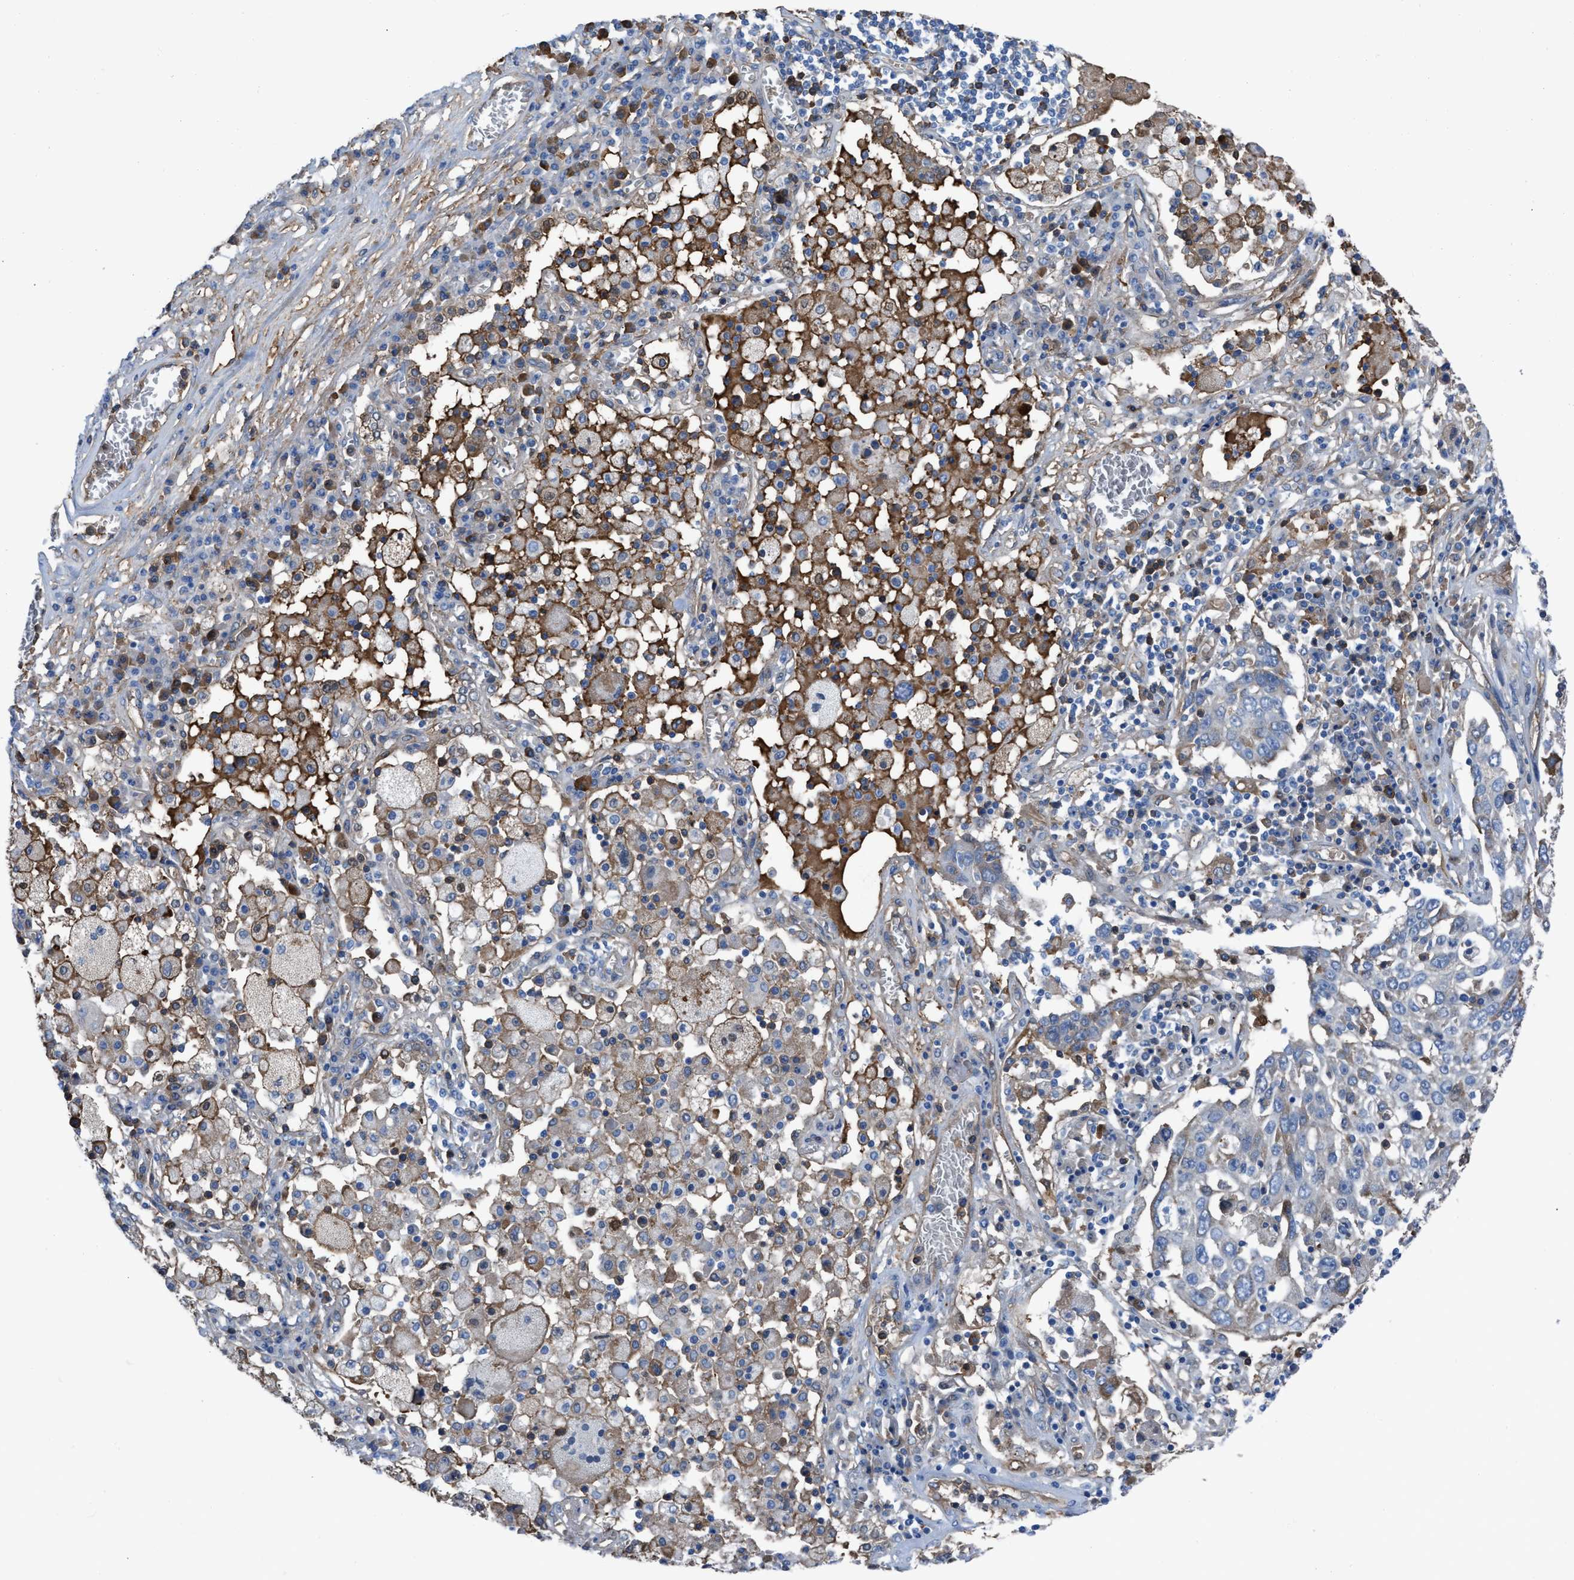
{"staining": {"intensity": "weak", "quantity": "<25%", "location": "cytoplasmic/membranous"}, "tissue": "lung cancer", "cell_type": "Tumor cells", "image_type": "cancer", "snomed": [{"axis": "morphology", "description": "Squamous cell carcinoma, NOS"}, {"axis": "topography", "description": "Lung"}], "caption": "Image shows no protein positivity in tumor cells of lung cancer (squamous cell carcinoma) tissue.", "gene": "TRIOBP", "patient": {"sex": "male", "age": 65}}